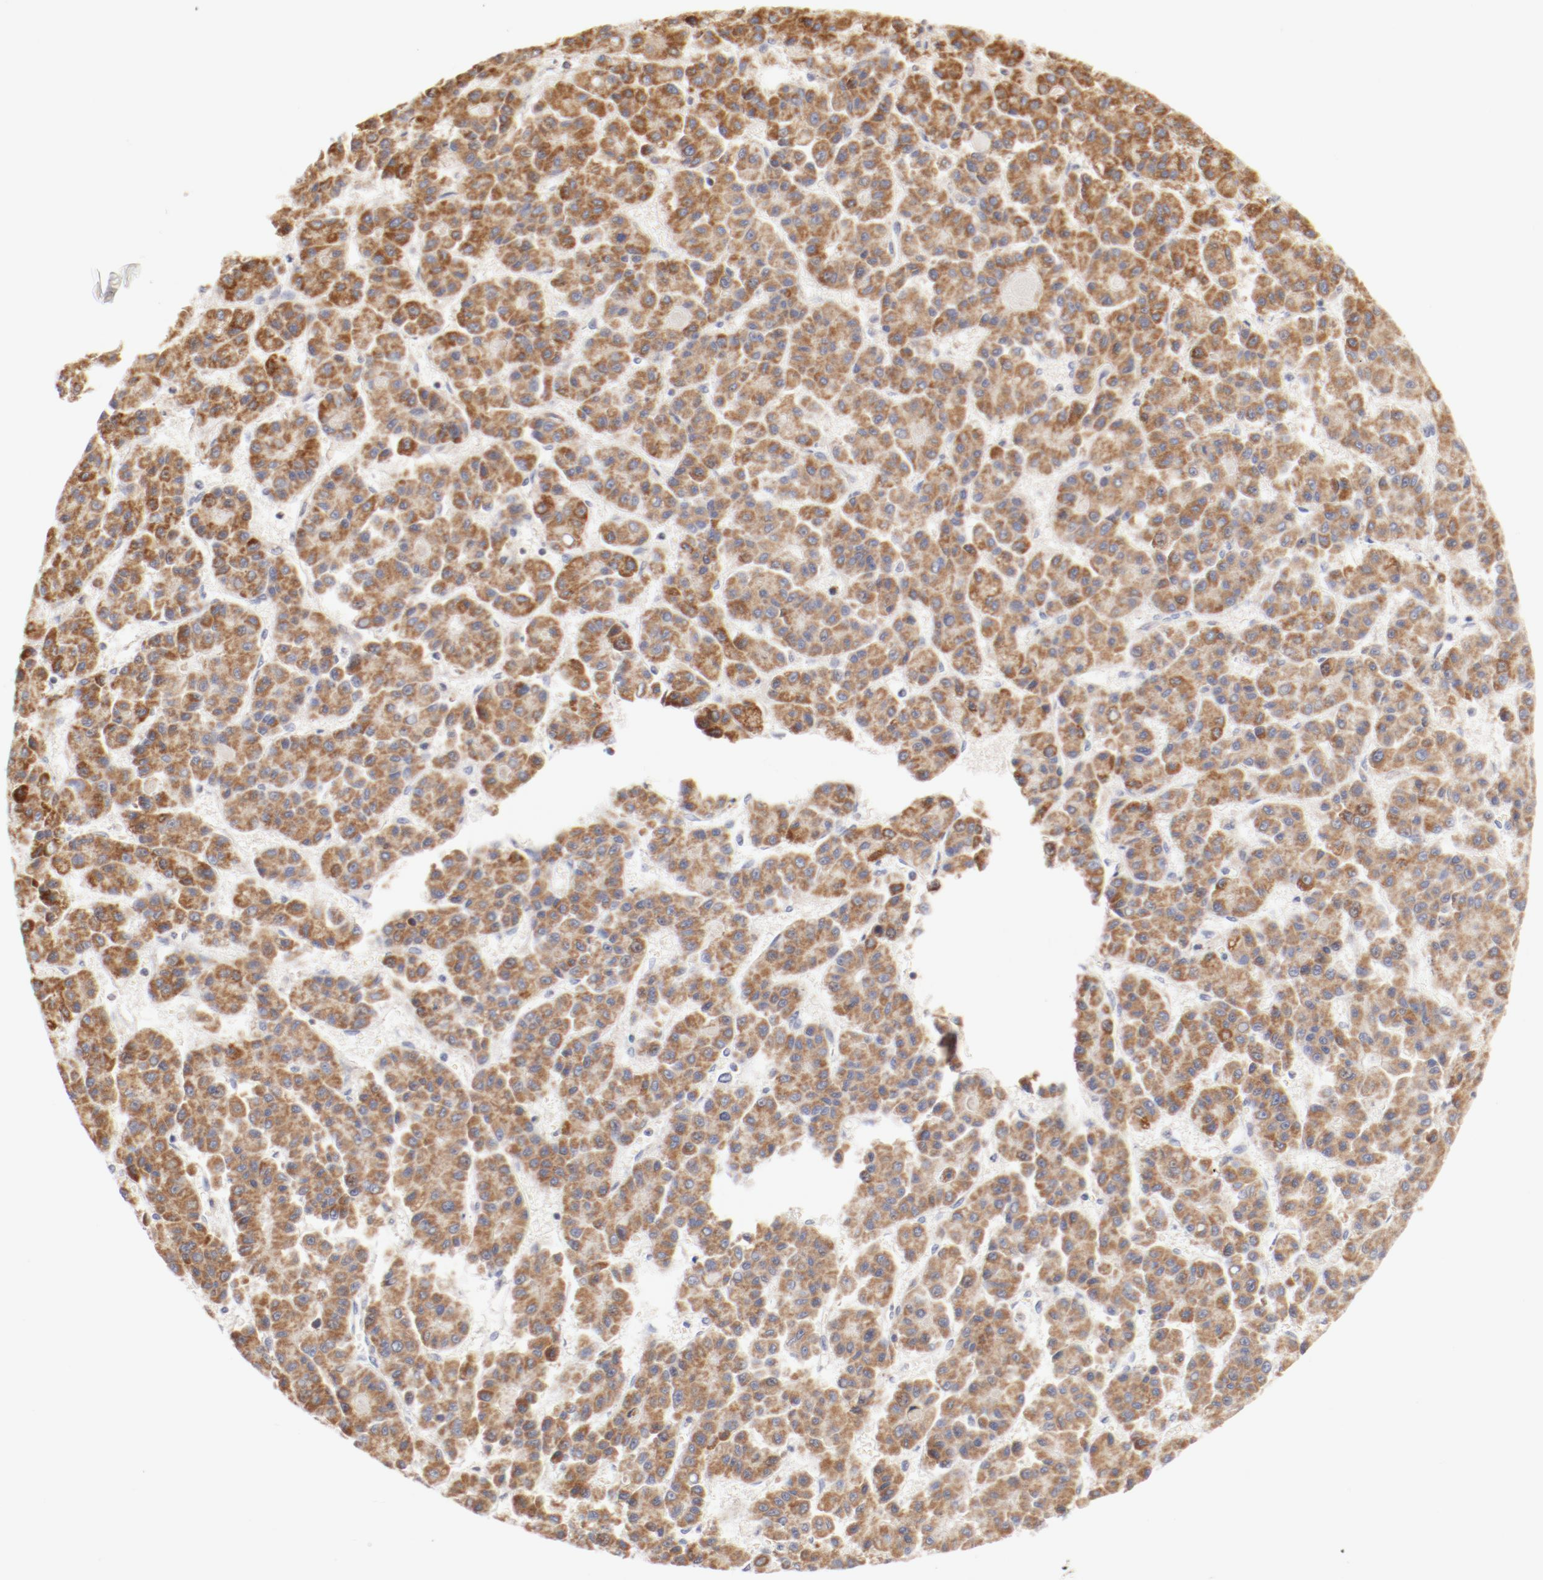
{"staining": {"intensity": "moderate", "quantity": ">75%", "location": "cytoplasmic/membranous"}, "tissue": "liver cancer", "cell_type": "Tumor cells", "image_type": "cancer", "snomed": [{"axis": "morphology", "description": "Carcinoma, Hepatocellular, NOS"}, {"axis": "topography", "description": "Liver"}], "caption": "Liver cancer was stained to show a protein in brown. There is medium levels of moderate cytoplasmic/membranous expression in approximately >75% of tumor cells. Using DAB (3,3'-diaminobenzidine) (brown) and hematoxylin (blue) stains, captured at high magnification using brightfield microscopy.", "gene": "MRPL58", "patient": {"sex": "male", "age": 70}}